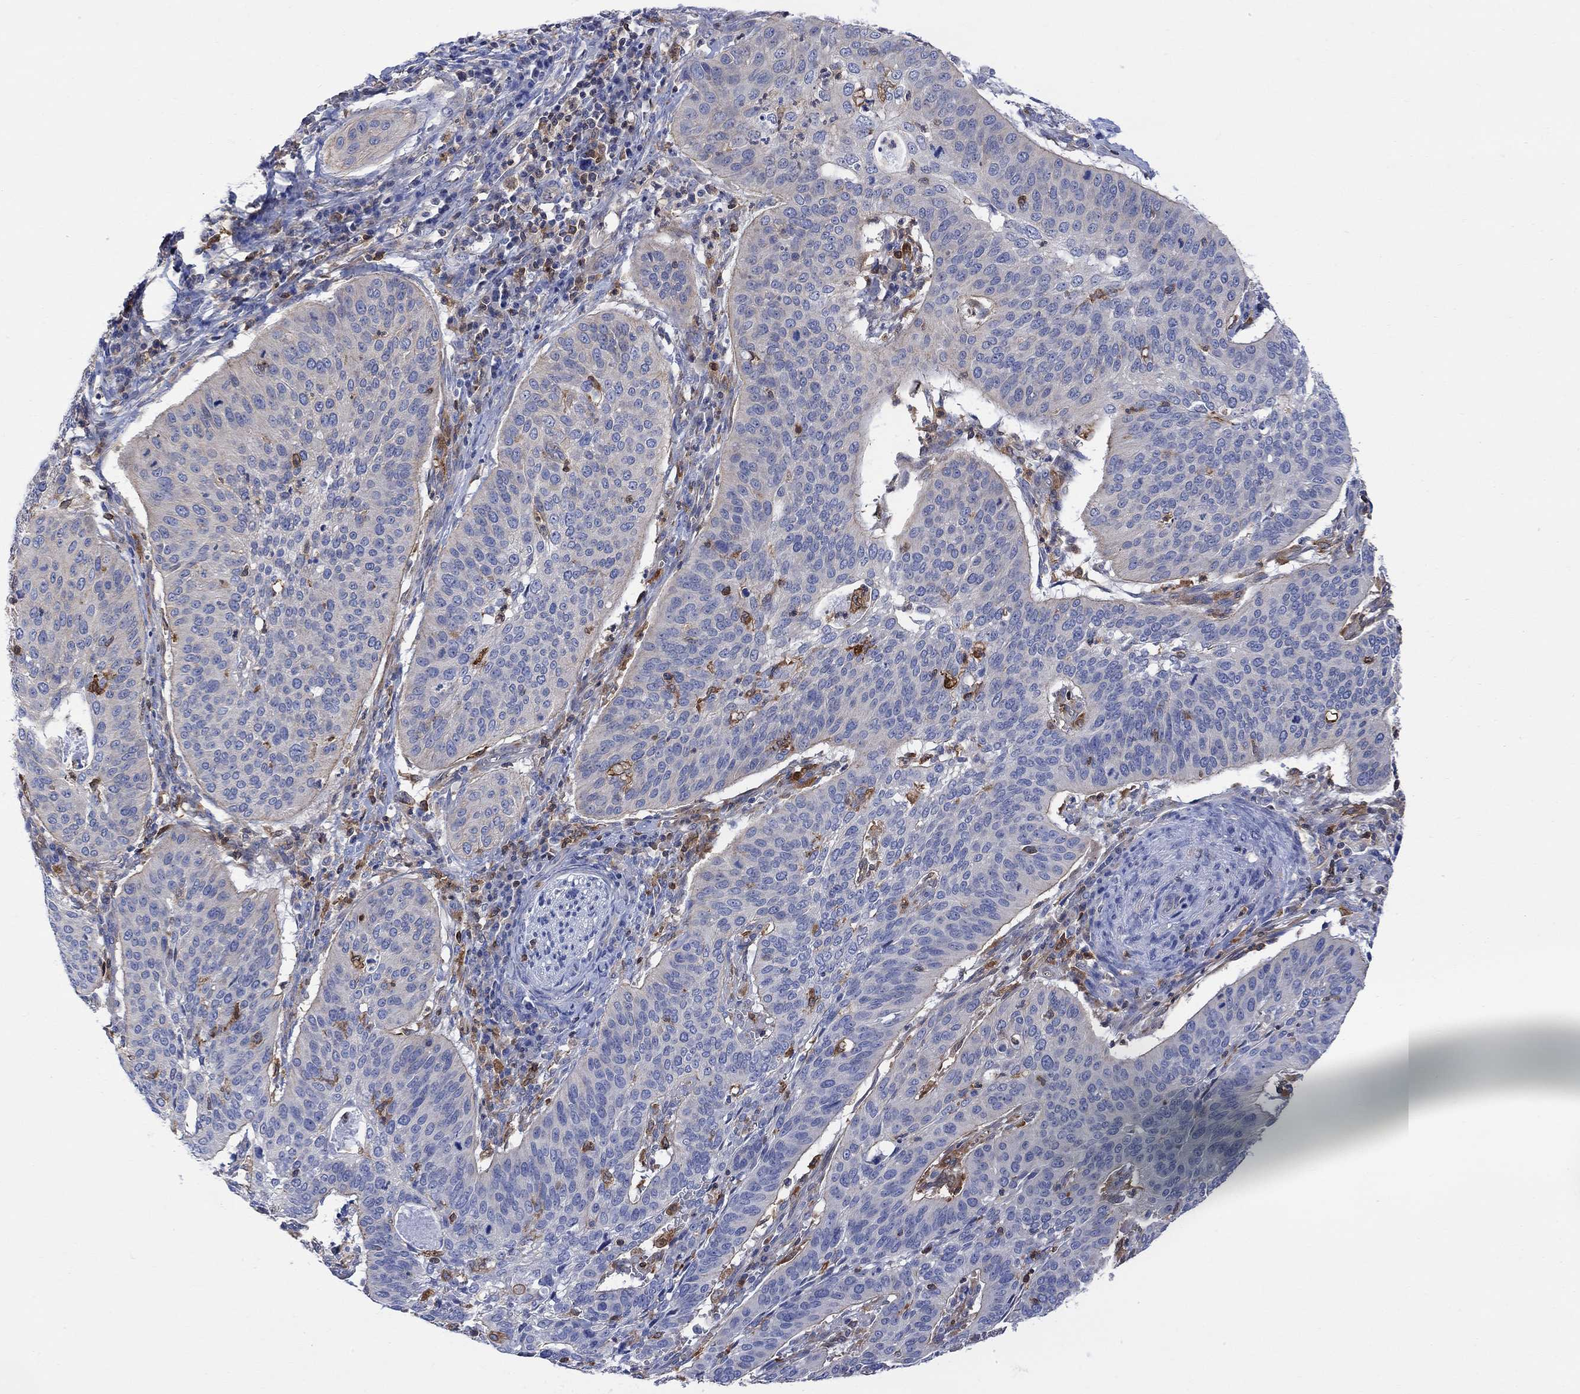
{"staining": {"intensity": "negative", "quantity": "none", "location": "none"}, "tissue": "cervical cancer", "cell_type": "Tumor cells", "image_type": "cancer", "snomed": [{"axis": "morphology", "description": "Normal tissue, NOS"}, {"axis": "morphology", "description": "Squamous cell carcinoma, NOS"}, {"axis": "topography", "description": "Cervix"}], "caption": "IHC of cervical cancer (squamous cell carcinoma) demonstrates no expression in tumor cells. (DAB (3,3'-diaminobenzidine) immunohistochemistry visualized using brightfield microscopy, high magnification).", "gene": "GBP5", "patient": {"sex": "female", "age": 39}}